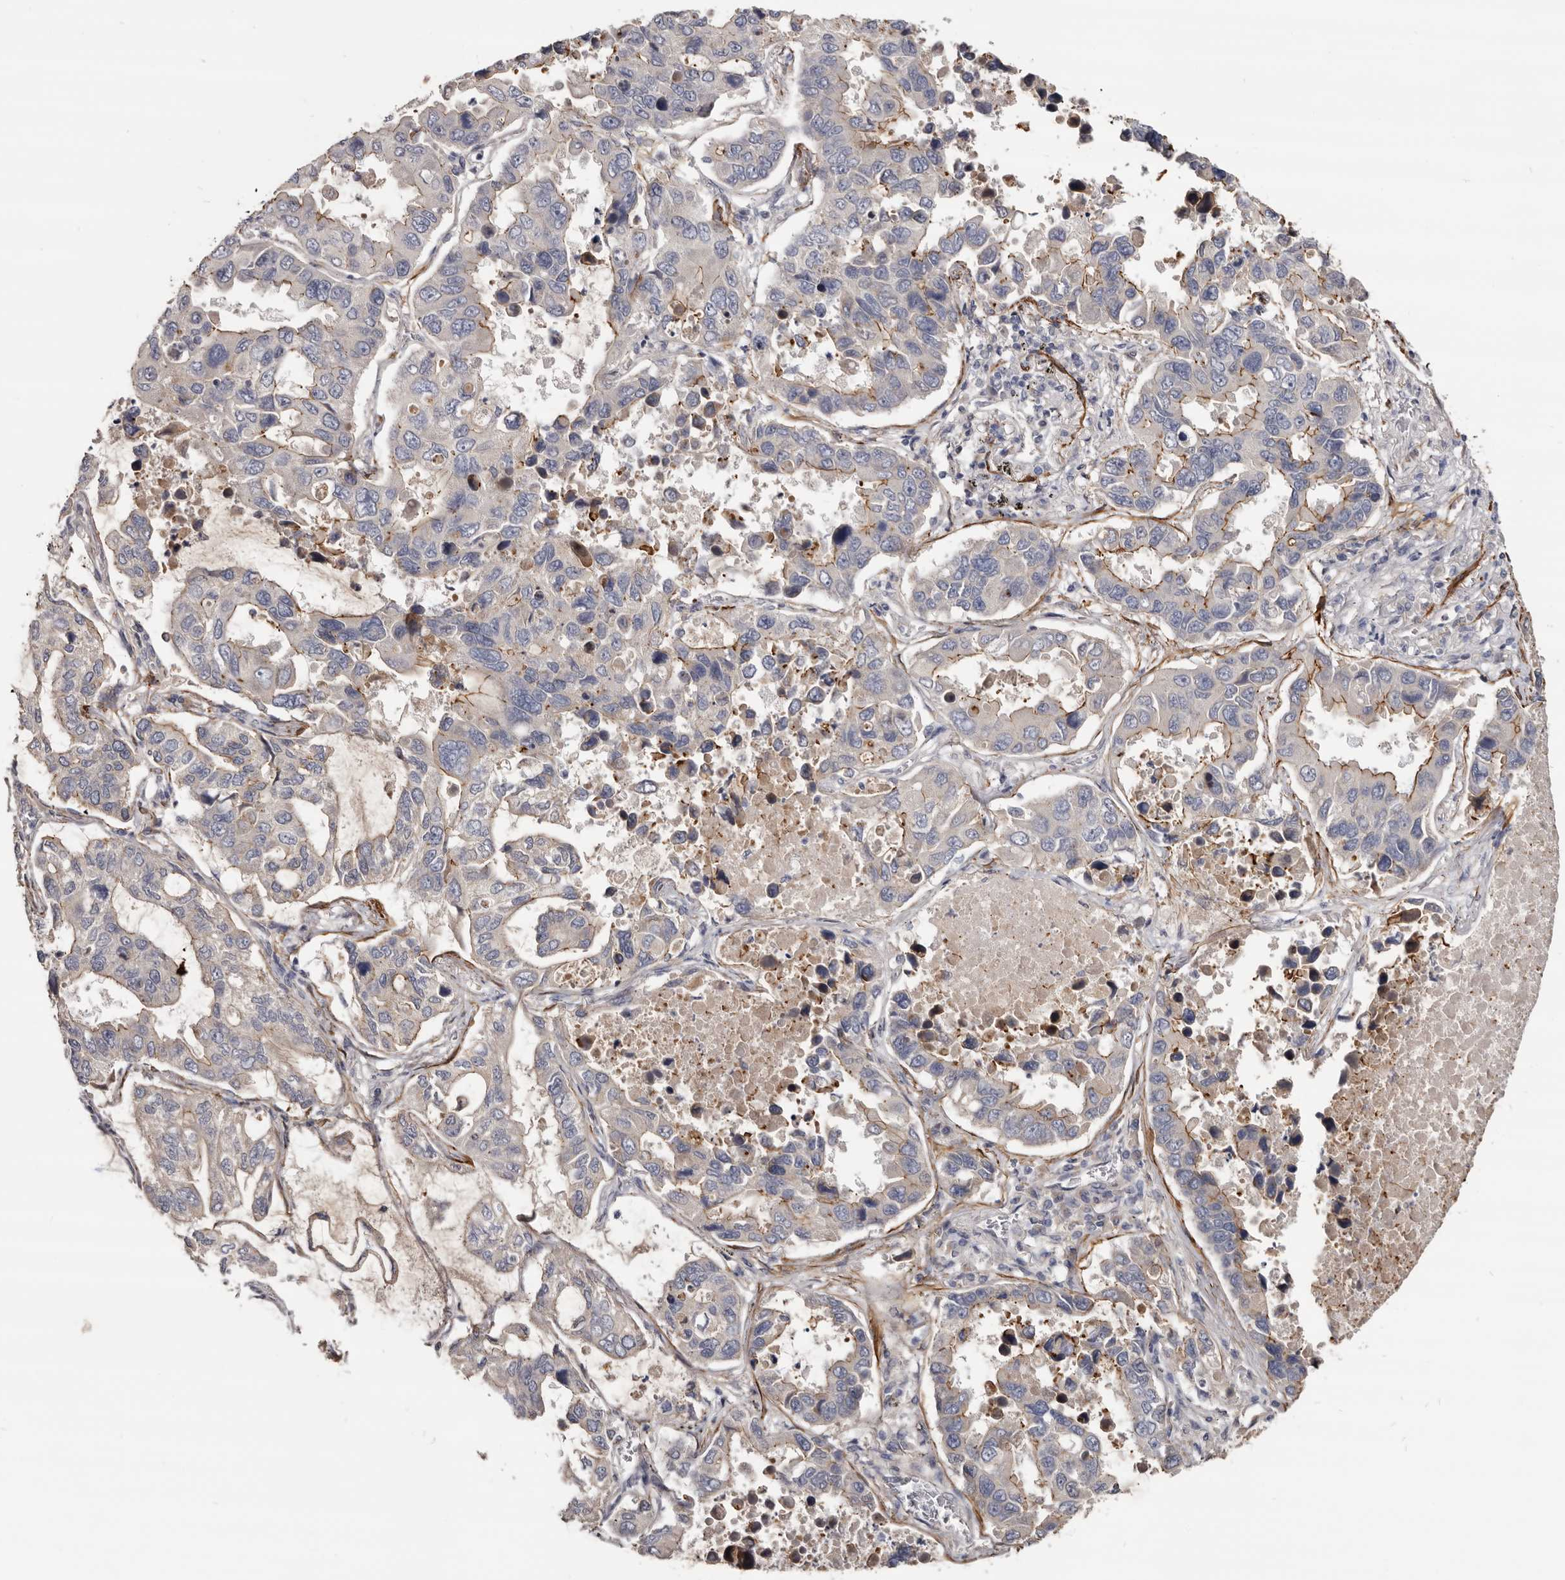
{"staining": {"intensity": "moderate", "quantity": "<25%", "location": "cytoplasmic/membranous"}, "tissue": "lung cancer", "cell_type": "Tumor cells", "image_type": "cancer", "snomed": [{"axis": "morphology", "description": "Adenocarcinoma, NOS"}, {"axis": "topography", "description": "Lung"}], "caption": "Lung adenocarcinoma stained for a protein exhibits moderate cytoplasmic/membranous positivity in tumor cells.", "gene": "CGN", "patient": {"sex": "male", "age": 64}}